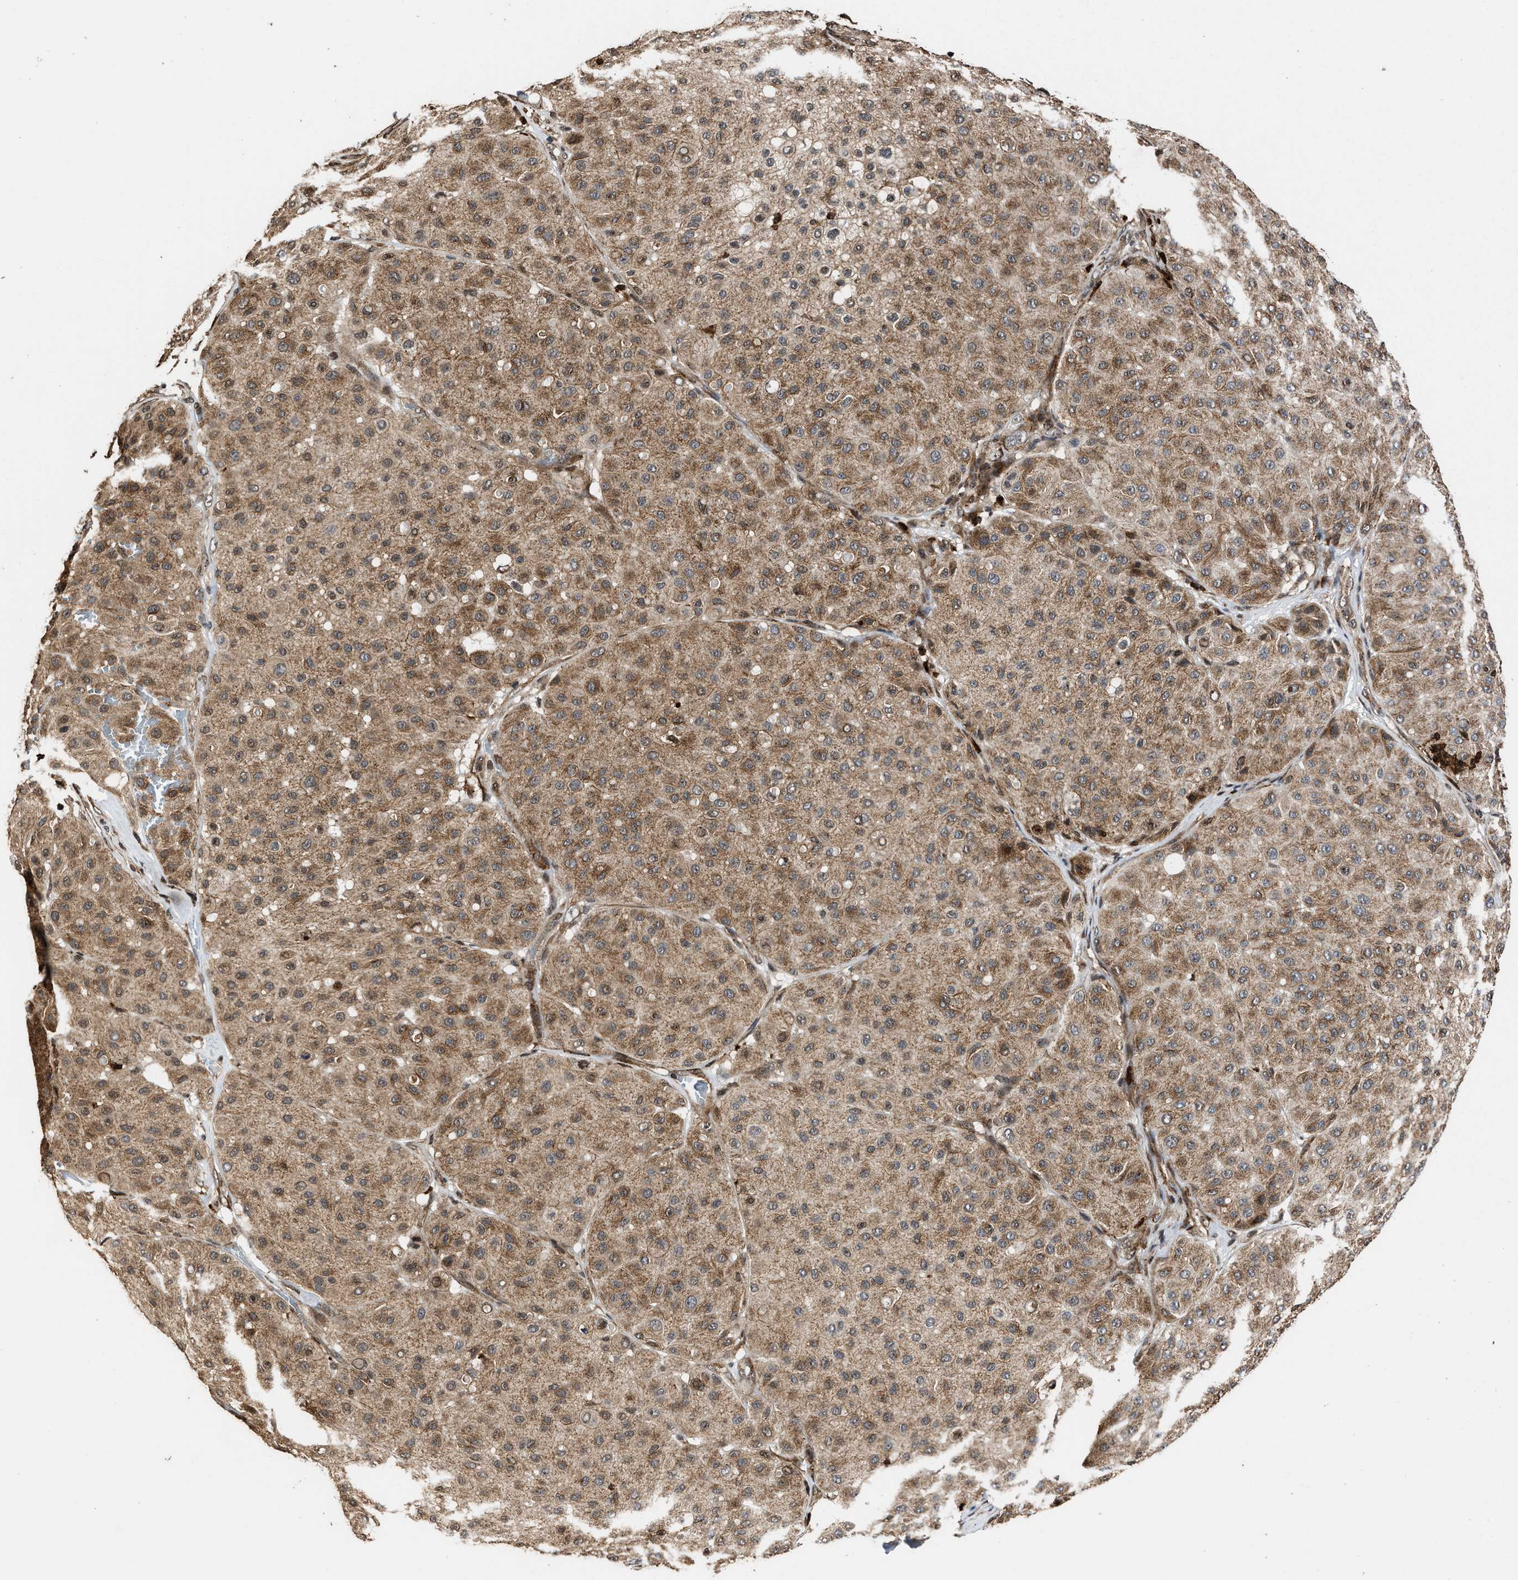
{"staining": {"intensity": "moderate", "quantity": ">75%", "location": "cytoplasmic/membranous"}, "tissue": "melanoma", "cell_type": "Tumor cells", "image_type": "cancer", "snomed": [{"axis": "morphology", "description": "Normal tissue, NOS"}, {"axis": "morphology", "description": "Malignant melanoma, Metastatic site"}, {"axis": "topography", "description": "Skin"}], "caption": "Approximately >75% of tumor cells in human melanoma demonstrate moderate cytoplasmic/membranous protein expression as visualized by brown immunohistochemical staining.", "gene": "SEPTIN2", "patient": {"sex": "male", "age": 41}}